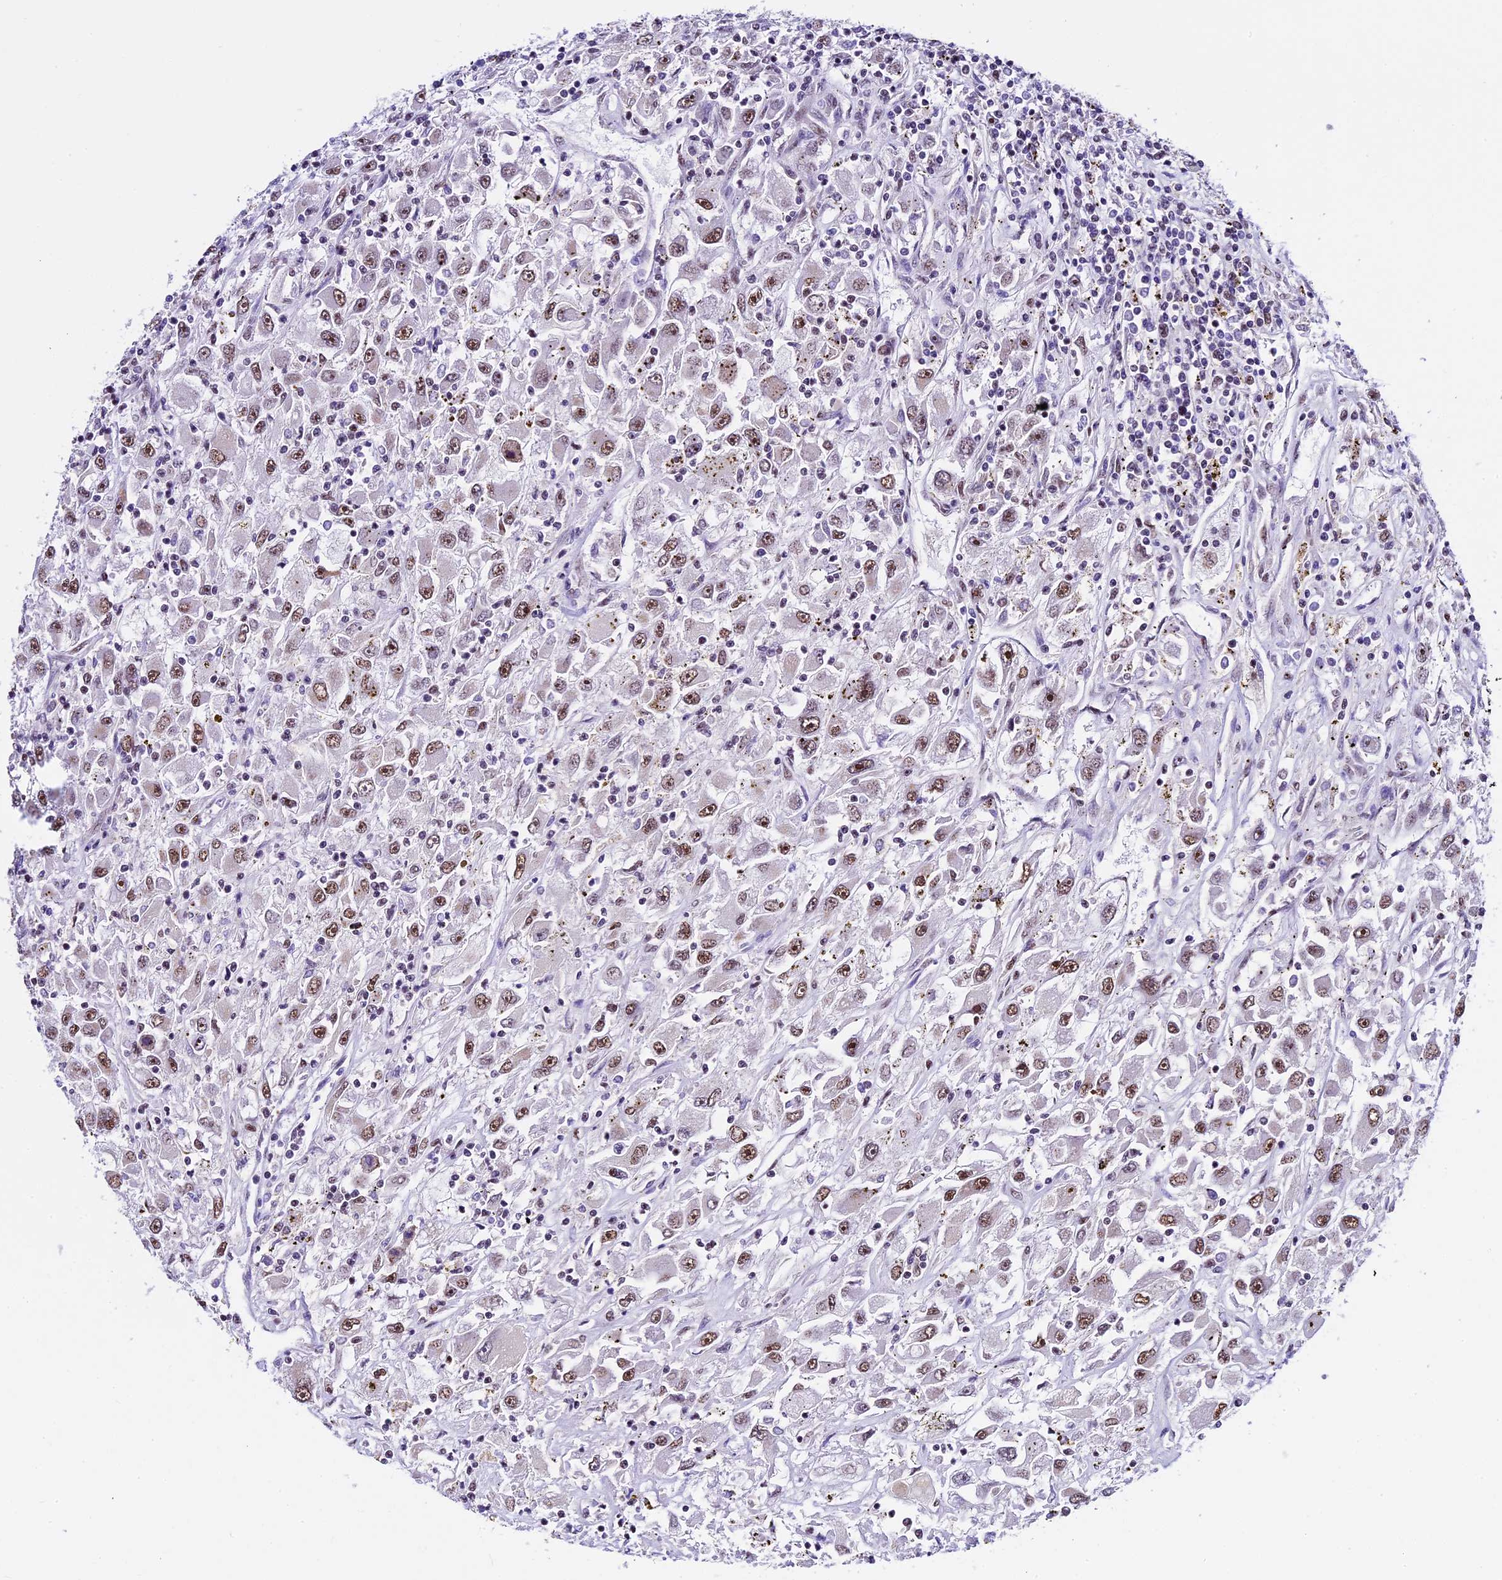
{"staining": {"intensity": "moderate", "quantity": "25%-75%", "location": "nuclear"}, "tissue": "renal cancer", "cell_type": "Tumor cells", "image_type": "cancer", "snomed": [{"axis": "morphology", "description": "Adenocarcinoma, NOS"}, {"axis": "topography", "description": "Kidney"}], "caption": "A brown stain labels moderate nuclear expression of a protein in human adenocarcinoma (renal) tumor cells. (DAB = brown stain, brightfield microscopy at high magnification).", "gene": "CARS2", "patient": {"sex": "female", "age": 52}}